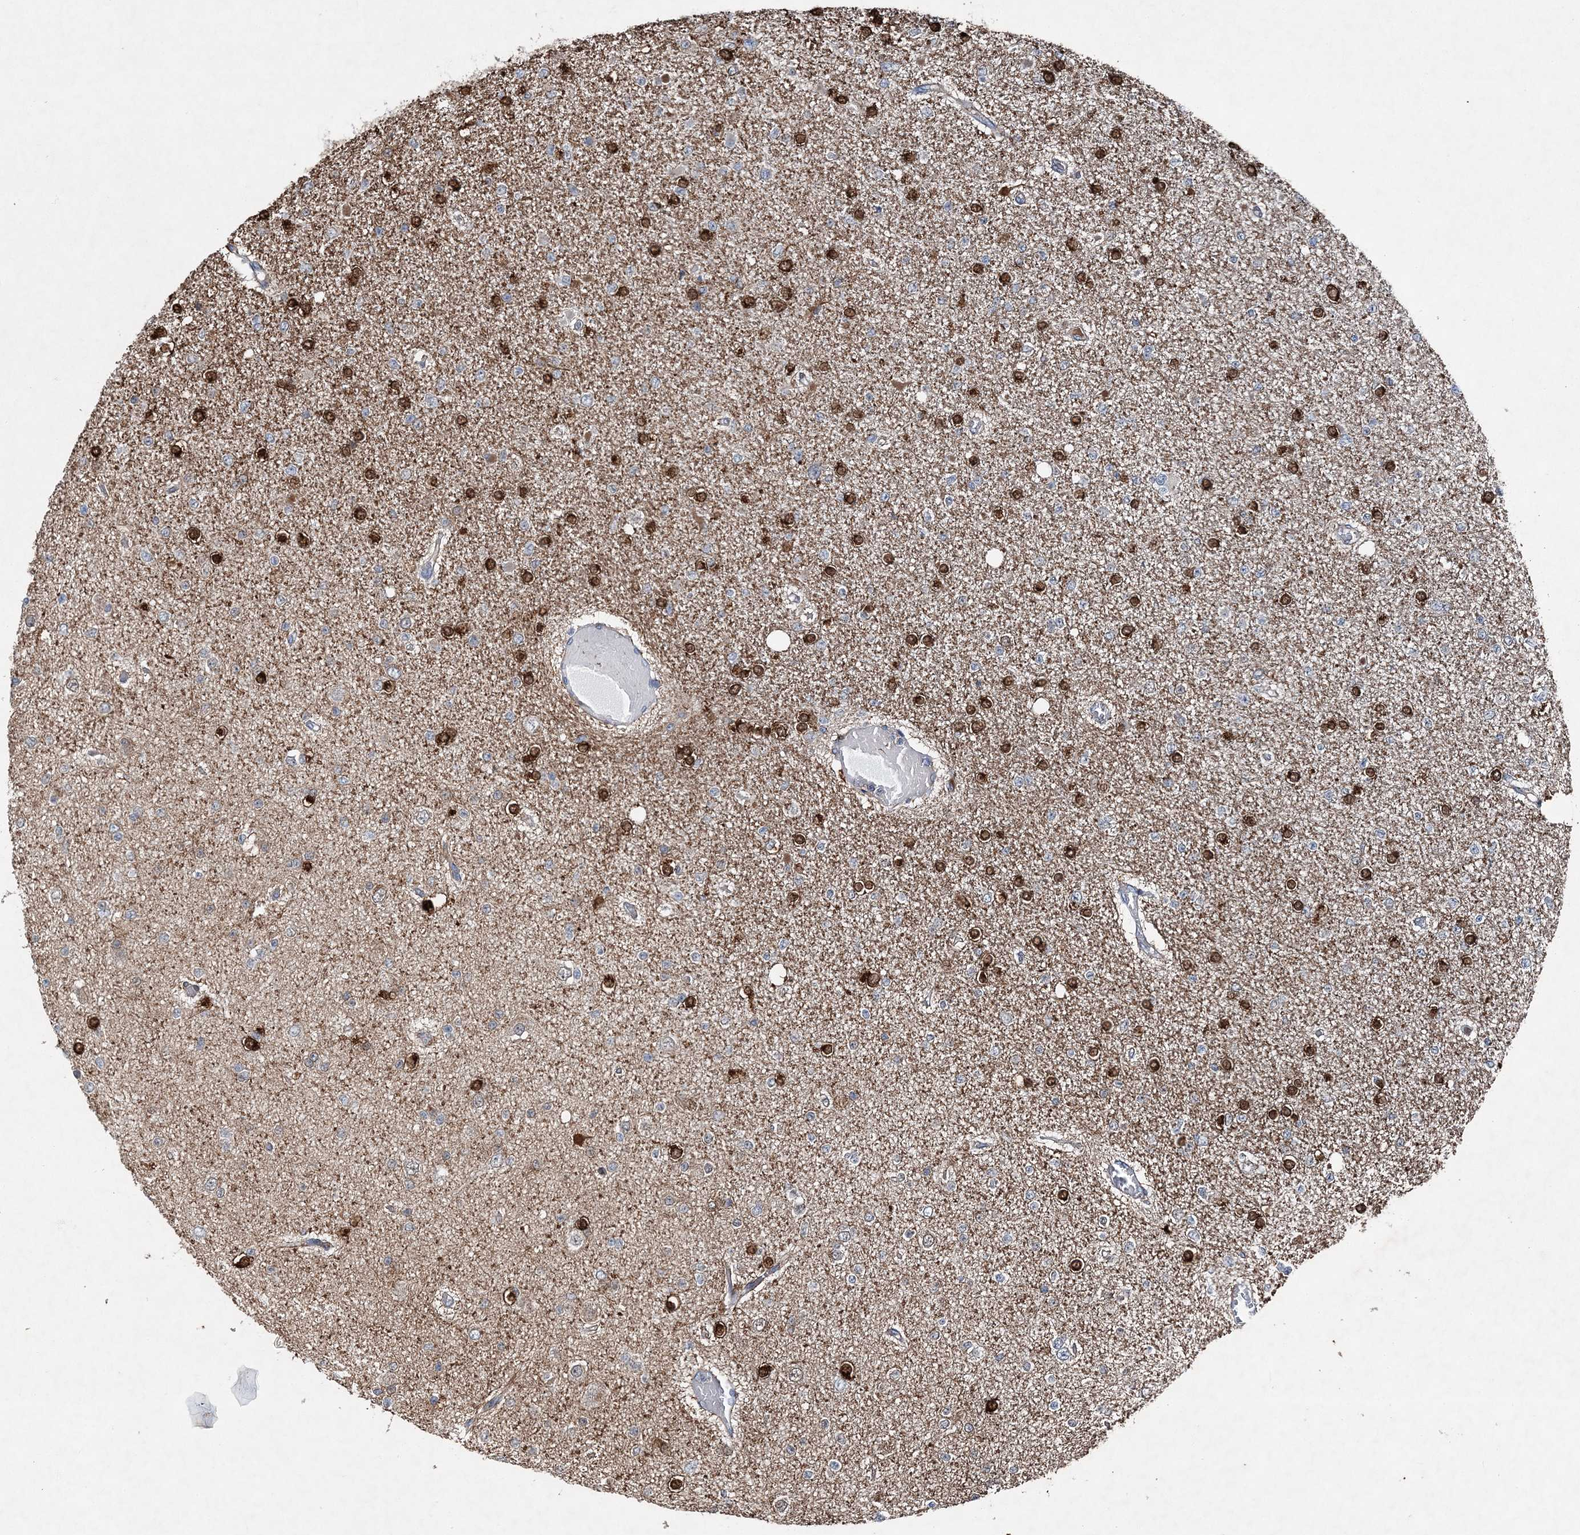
{"staining": {"intensity": "weak", "quantity": "<25%", "location": "cytoplasmic/membranous"}, "tissue": "glioma", "cell_type": "Tumor cells", "image_type": "cancer", "snomed": [{"axis": "morphology", "description": "Glioma, malignant, Low grade"}, {"axis": "topography", "description": "Brain"}], "caption": "Immunohistochemical staining of malignant glioma (low-grade) demonstrates no significant expression in tumor cells.", "gene": "SPOPL", "patient": {"sex": "female", "age": 22}}